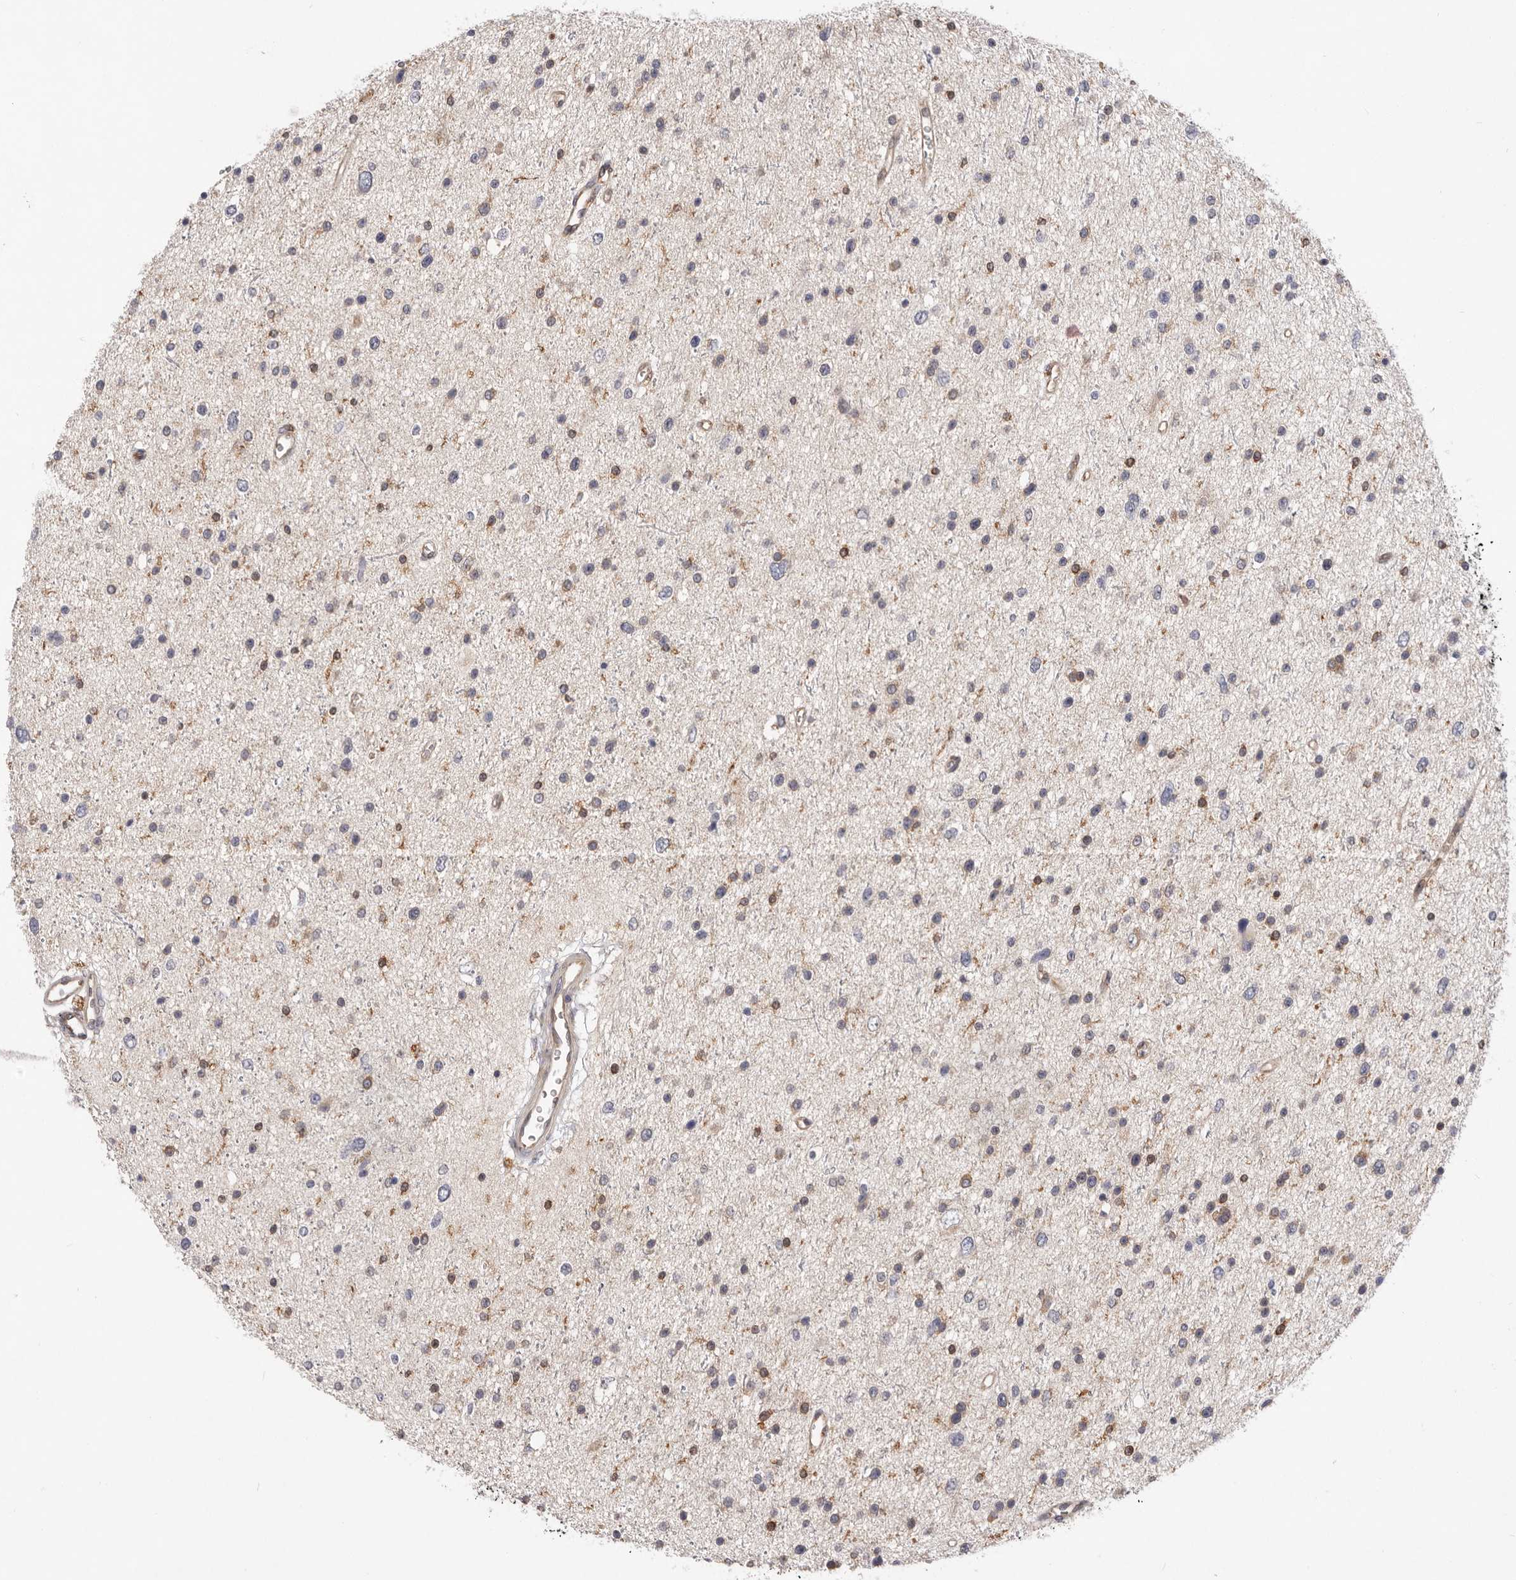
{"staining": {"intensity": "weak", "quantity": "<25%", "location": "cytoplasmic/membranous"}, "tissue": "glioma", "cell_type": "Tumor cells", "image_type": "cancer", "snomed": [{"axis": "morphology", "description": "Glioma, malignant, Low grade"}, {"axis": "topography", "description": "Brain"}], "caption": "This is an IHC photomicrograph of low-grade glioma (malignant). There is no positivity in tumor cells.", "gene": "RNF213", "patient": {"sex": "female", "age": 37}}